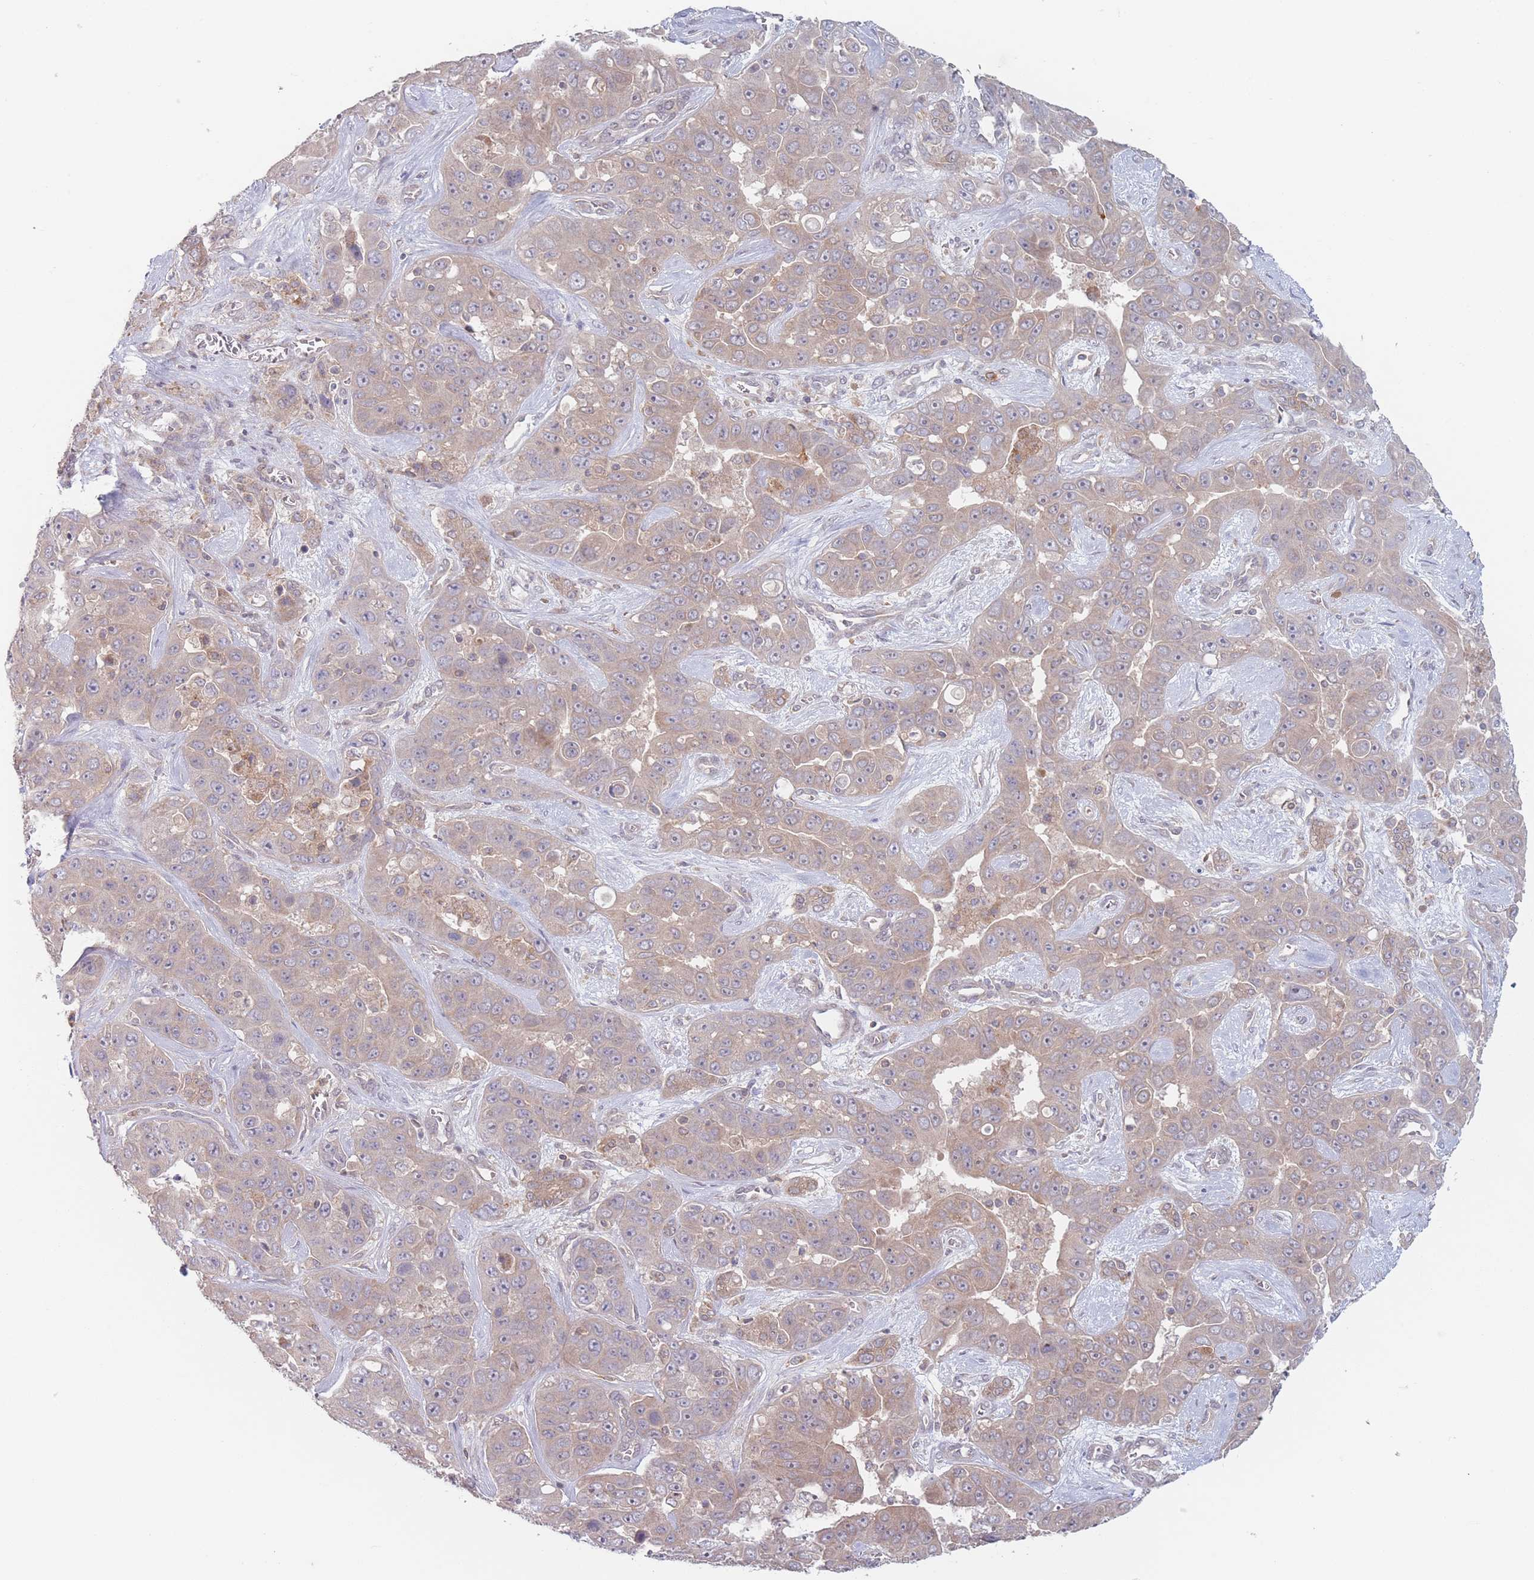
{"staining": {"intensity": "weak", "quantity": ">75%", "location": "cytoplasmic/membranous"}, "tissue": "liver cancer", "cell_type": "Tumor cells", "image_type": "cancer", "snomed": [{"axis": "morphology", "description": "Cholangiocarcinoma"}, {"axis": "topography", "description": "Liver"}], "caption": "Immunohistochemical staining of human cholangiocarcinoma (liver) exhibits low levels of weak cytoplasmic/membranous protein expression in approximately >75% of tumor cells. Ihc stains the protein of interest in brown and the nuclei are stained blue.", "gene": "PPM1A", "patient": {"sex": "female", "age": 52}}